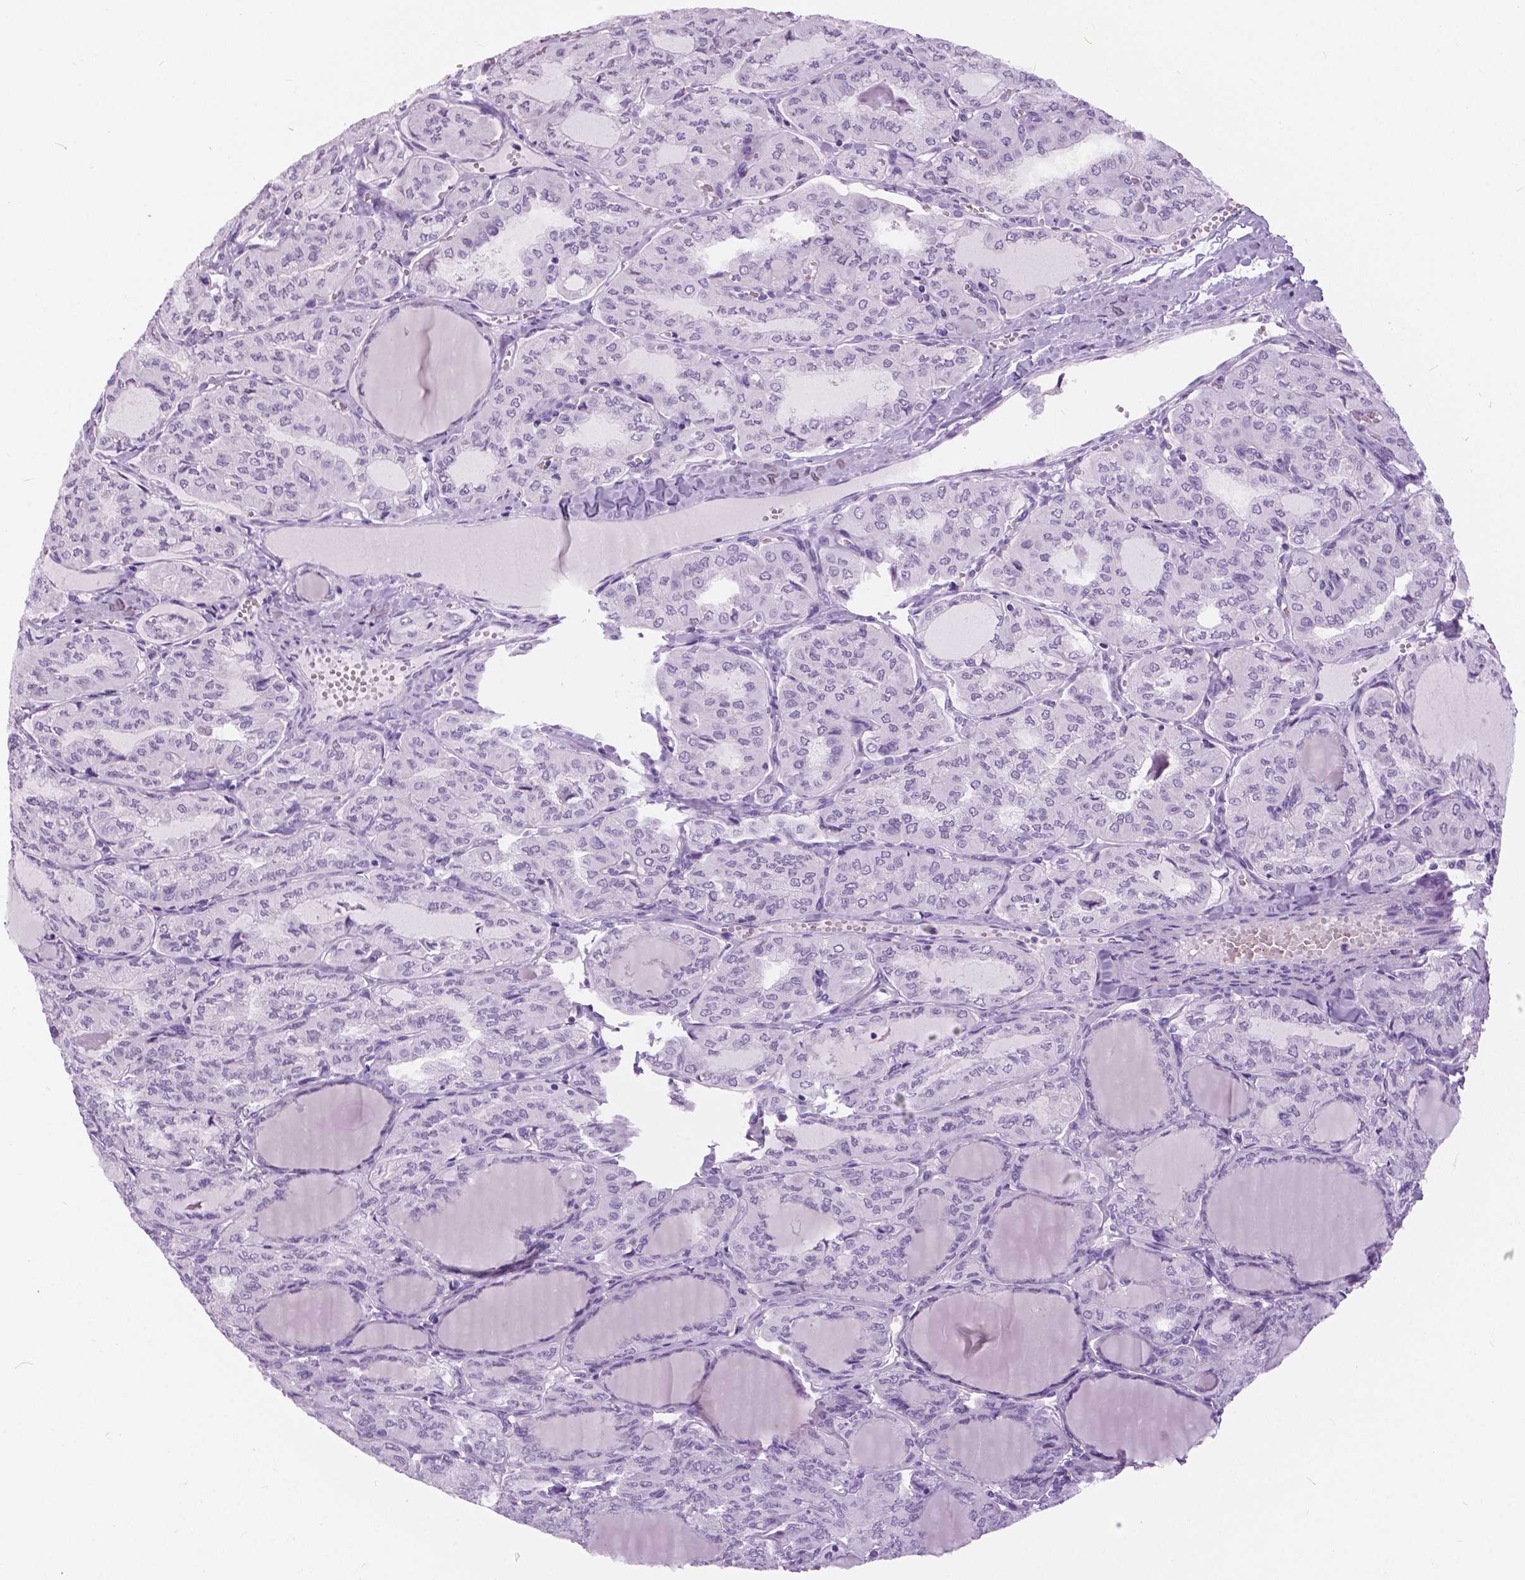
{"staining": {"intensity": "negative", "quantity": "none", "location": "none"}, "tissue": "thyroid cancer", "cell_type": "Tumor cells", "image_type": "cancer", "snomed": [{"axis": "morphology", "description": "Papillary adenocarcinoma, NOS"}, {"axis": "topography", "description": "Thyroid gland"}], "caption": "Immunohistochemistry image of neoplastic tissue: human thyroid papillary adenocarcinoma stained with DAB (3,3'-diaminobenzidine) shows no significant protein positivity in tumor cells.", "gene": "MYOM1", "patient": {"sex": "male", "age": 20}}